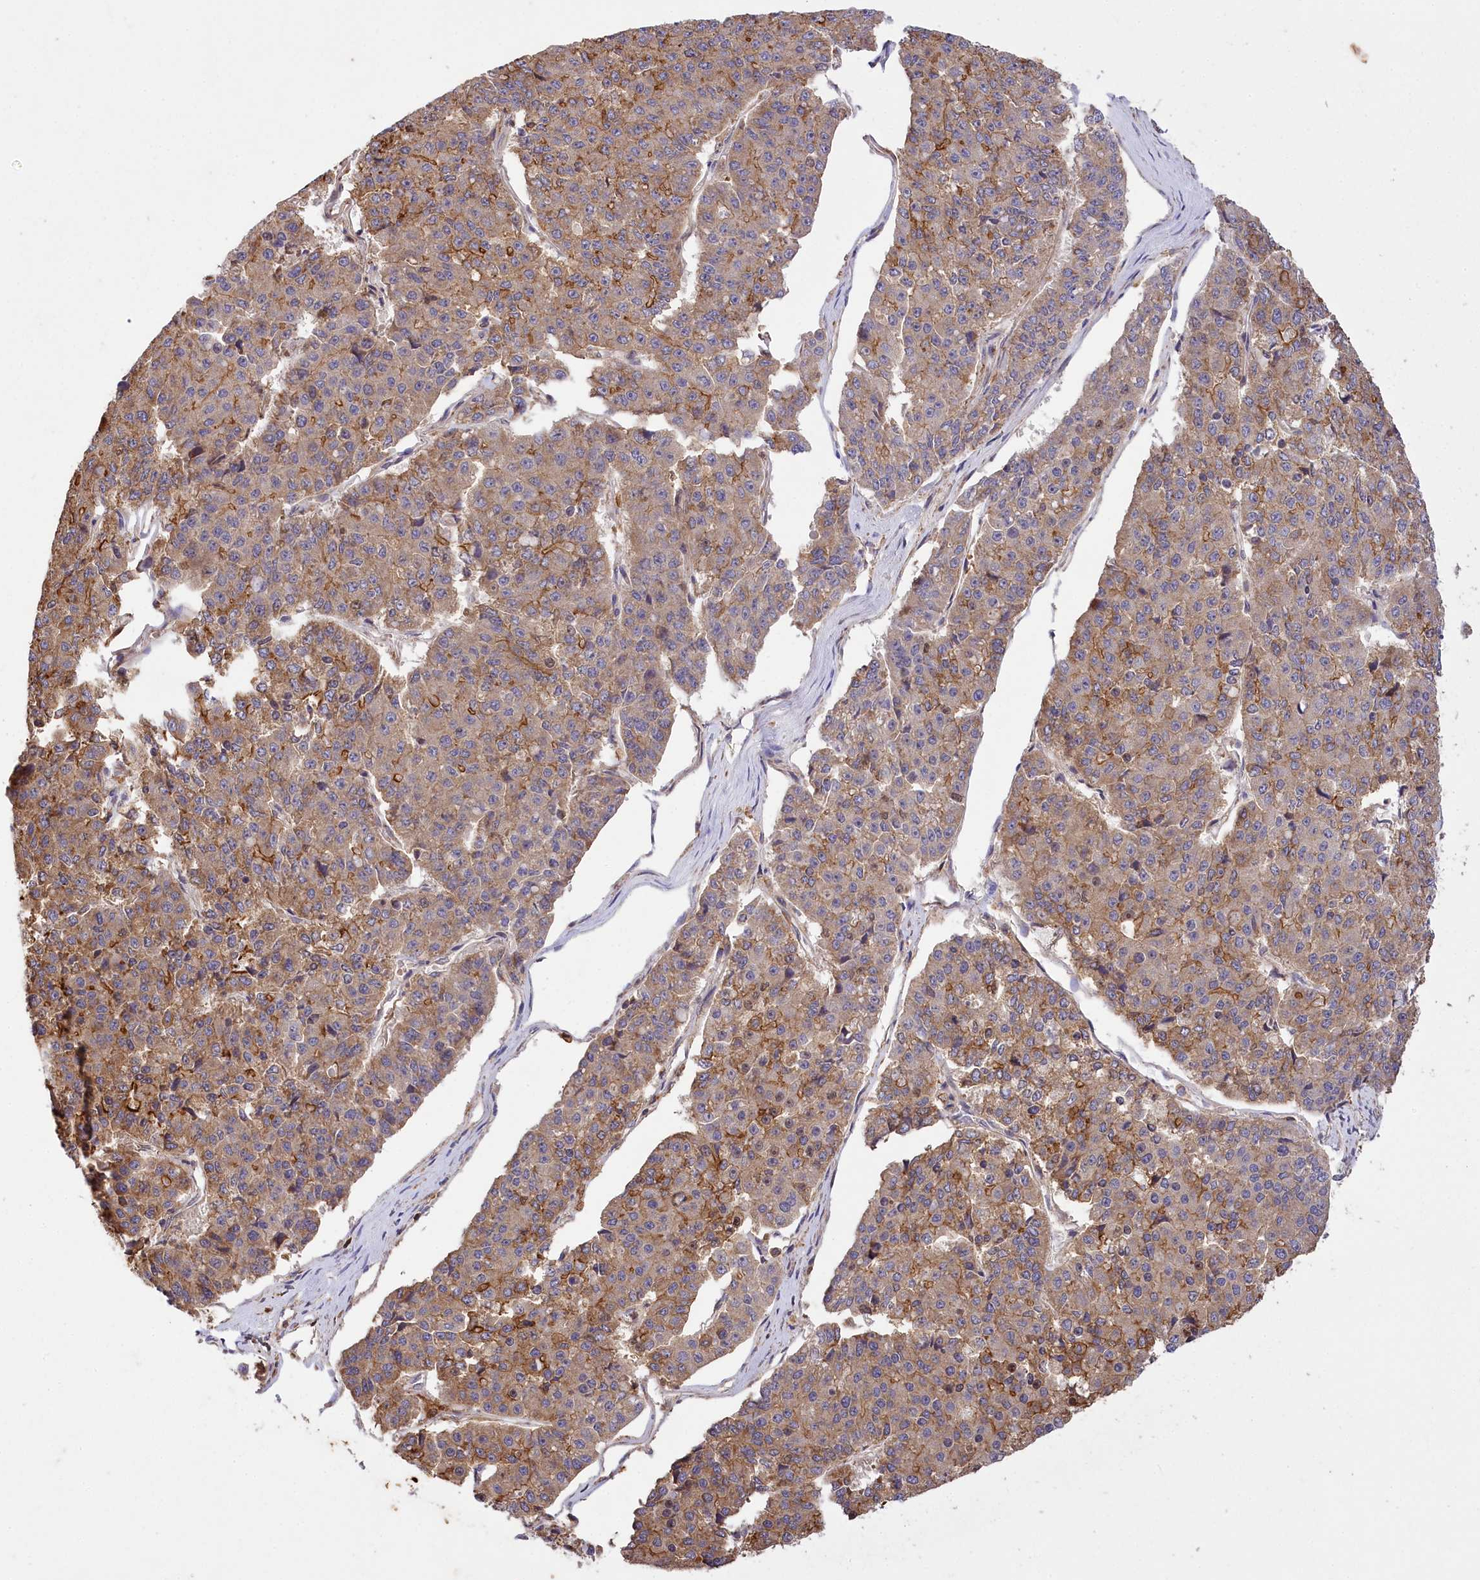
{"staining": {"intensity": "moderate", "quantity": "25%-75%", "location": "cytoplasmic/membranous"}, "tissue": "pancreatic cancer", "cell_type": "Tumor cells", "image_type": "cancer", "snomed": [{"axis": "morphology", "description": "Adenocarcinoma, NOS"}, {"axis": "topography", "description": "Pancreas"}], "caption": "High-magnification brightfield microscopy of pancreatic cancer stained with DAB (3,3'-diaminobenzidine) (brown) and counterstained with hematoxylin (blue). tumor cells exhibit moderate cytoplasmic/membranous staining is seen in approximately25%-75% of cells.", "gene": "CARD19", "patient": {"sex": "male", "age": 50}}